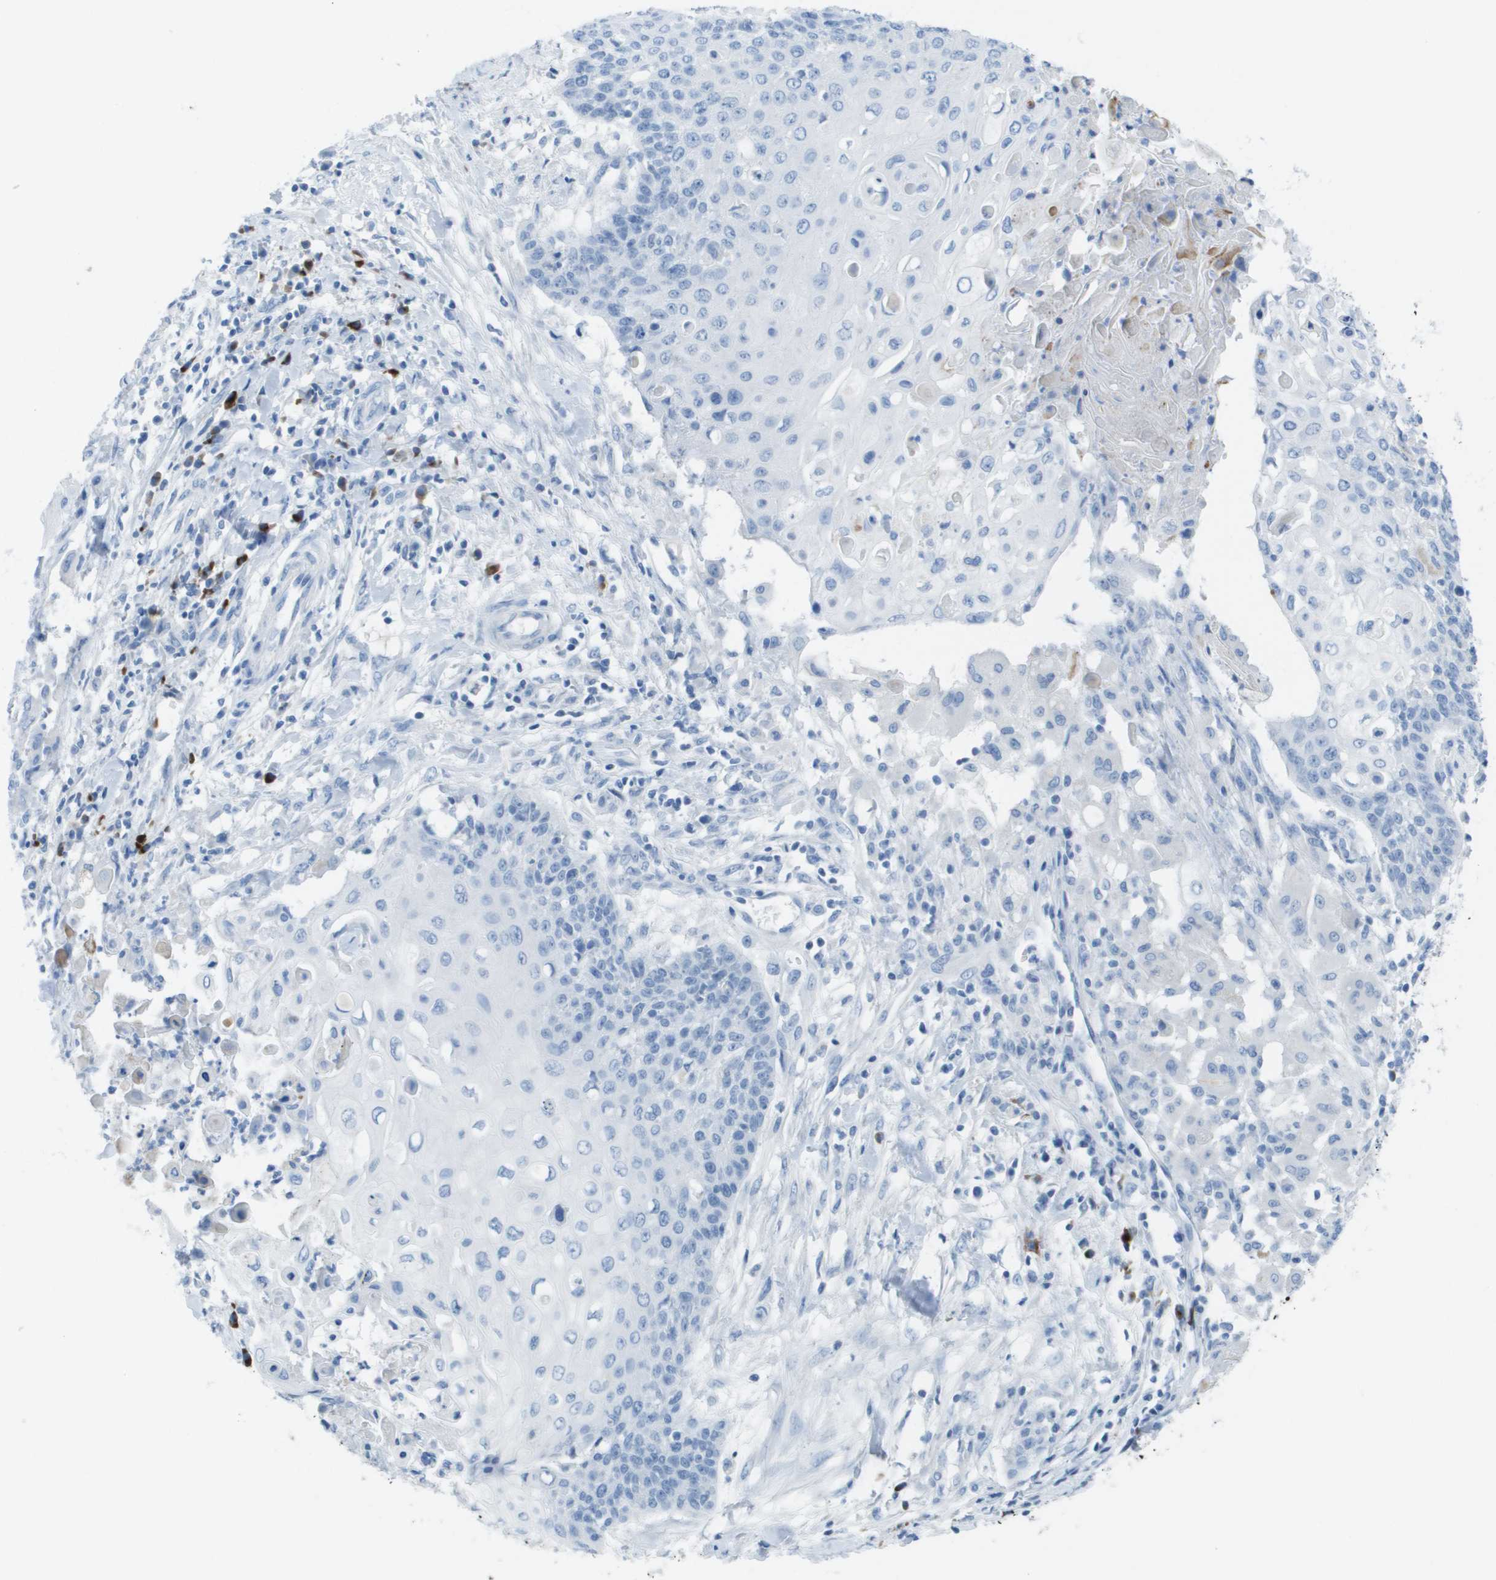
{"staining": {"intensity": "negative", "quantity": "none", "location": "none"}, "tissue": "cervical cancer", "cell_type": "Tumor cells", "image_type": "cancer", "snomed": [{"axis": "morphology", "description": "Squamous cell carcinoma, NOS"}, {"axis": "topography", "description": "Cervix"}], "caption": "The micrograph shows no staining of tumor cells in cervical squamous cell carcinoma.", "gene": "GPR18", "patient": {"sex": "female", "age": 39}}